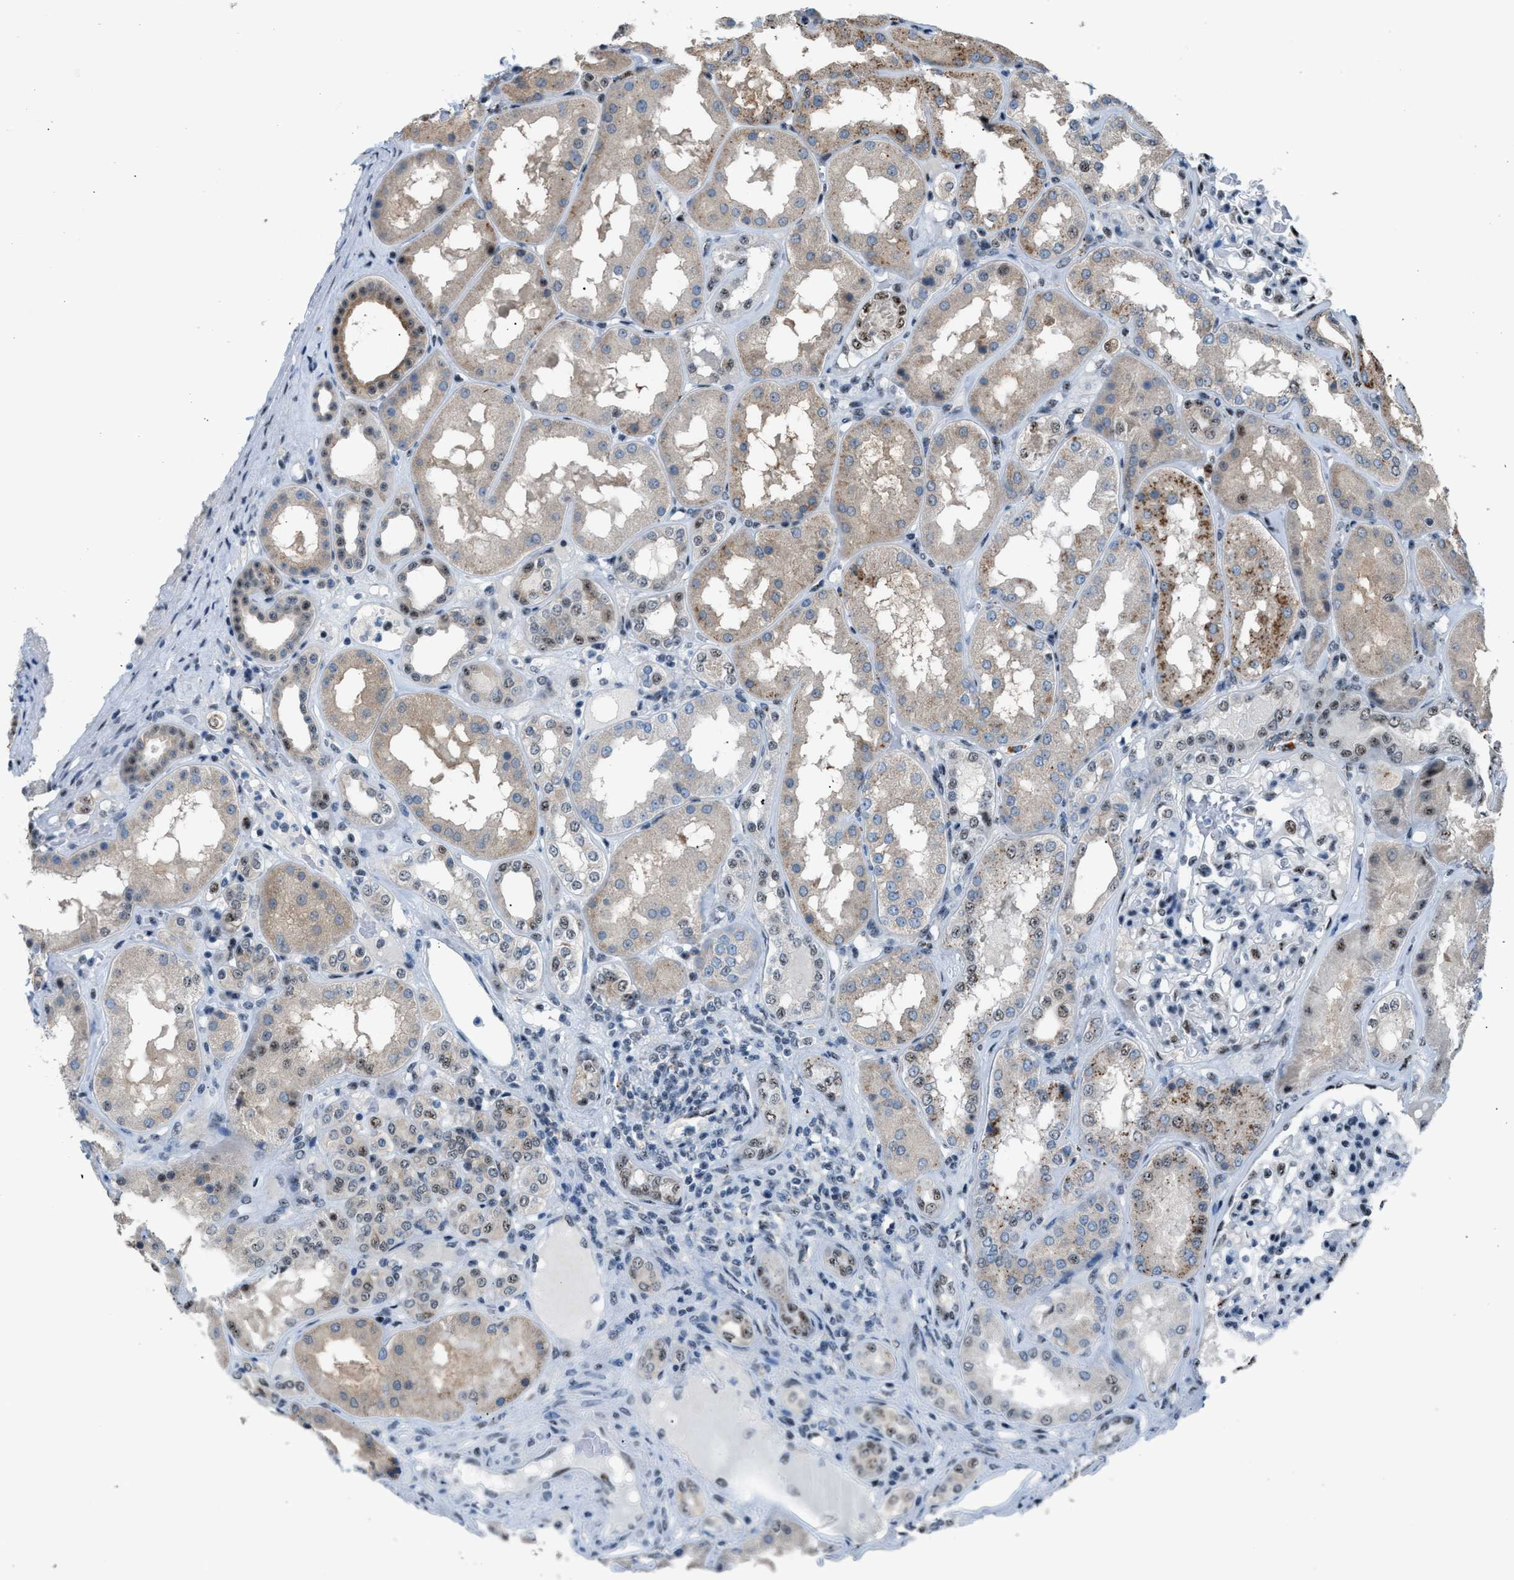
{"staining": {"intensity": "moderate", "quantity": "<25%", "location": "nuclear"}, "tissue": "kidney", "cell_type": "Cells in glomeruli", "image_type": "normal", "snomed": [{"axis": "morphology", "description": "Normal tissue, NOS"}, {"axis": "topography", "description": "Kidney"}], "caption": "IHC image of normal kidney: kidney stained using immunohistochemistry (IHC) displays low levels of moderate protein expression localized specifically in the nuclear of cells in glomeruli, appearing as a nuclear brown color.", "gene": "CENPP", "patient": {"sex": "female", "age": 56}}